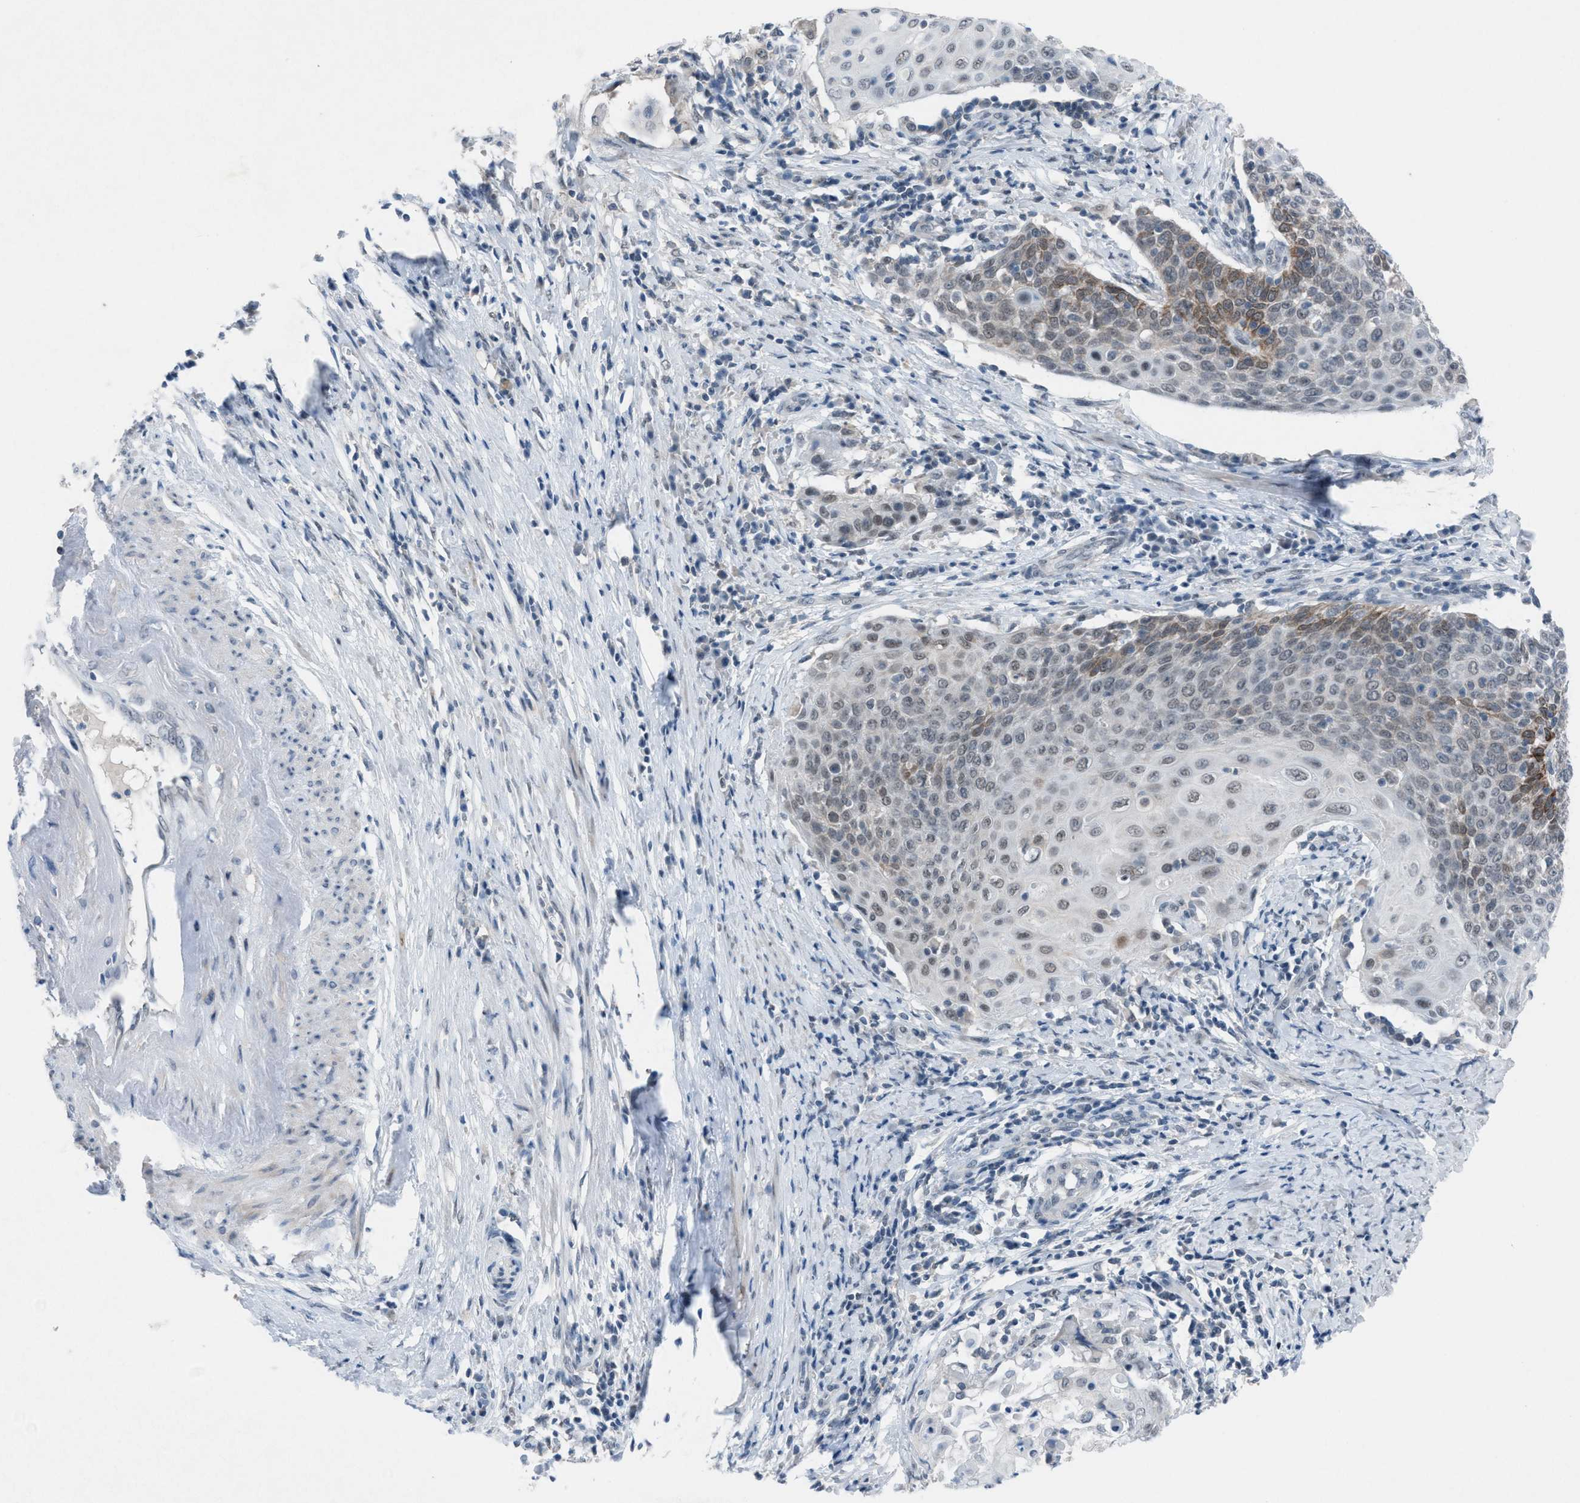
{"staining": {"intensity": "moderate", "quantity": "25%-75%", "location": "cytoplasmic/membranous"}, "tissue": "cervical cancer", "cell_type": "Tumor cells", "image_type": "cancer", "snomed": [{"axis": "morphology", "description": "Squamous cell carcinoma, NOS"}, {"axis": "topography", "description": "Cervix"}], "caption": "Protein expression analysis of human squamous cell carcinoma (cervical) reveals moderate cytoplasmic/membranous positivity in about 25%-75% of tumor cells.", "gene": "ANAPC11", "patient": {"sex": "female", "age": 39}}